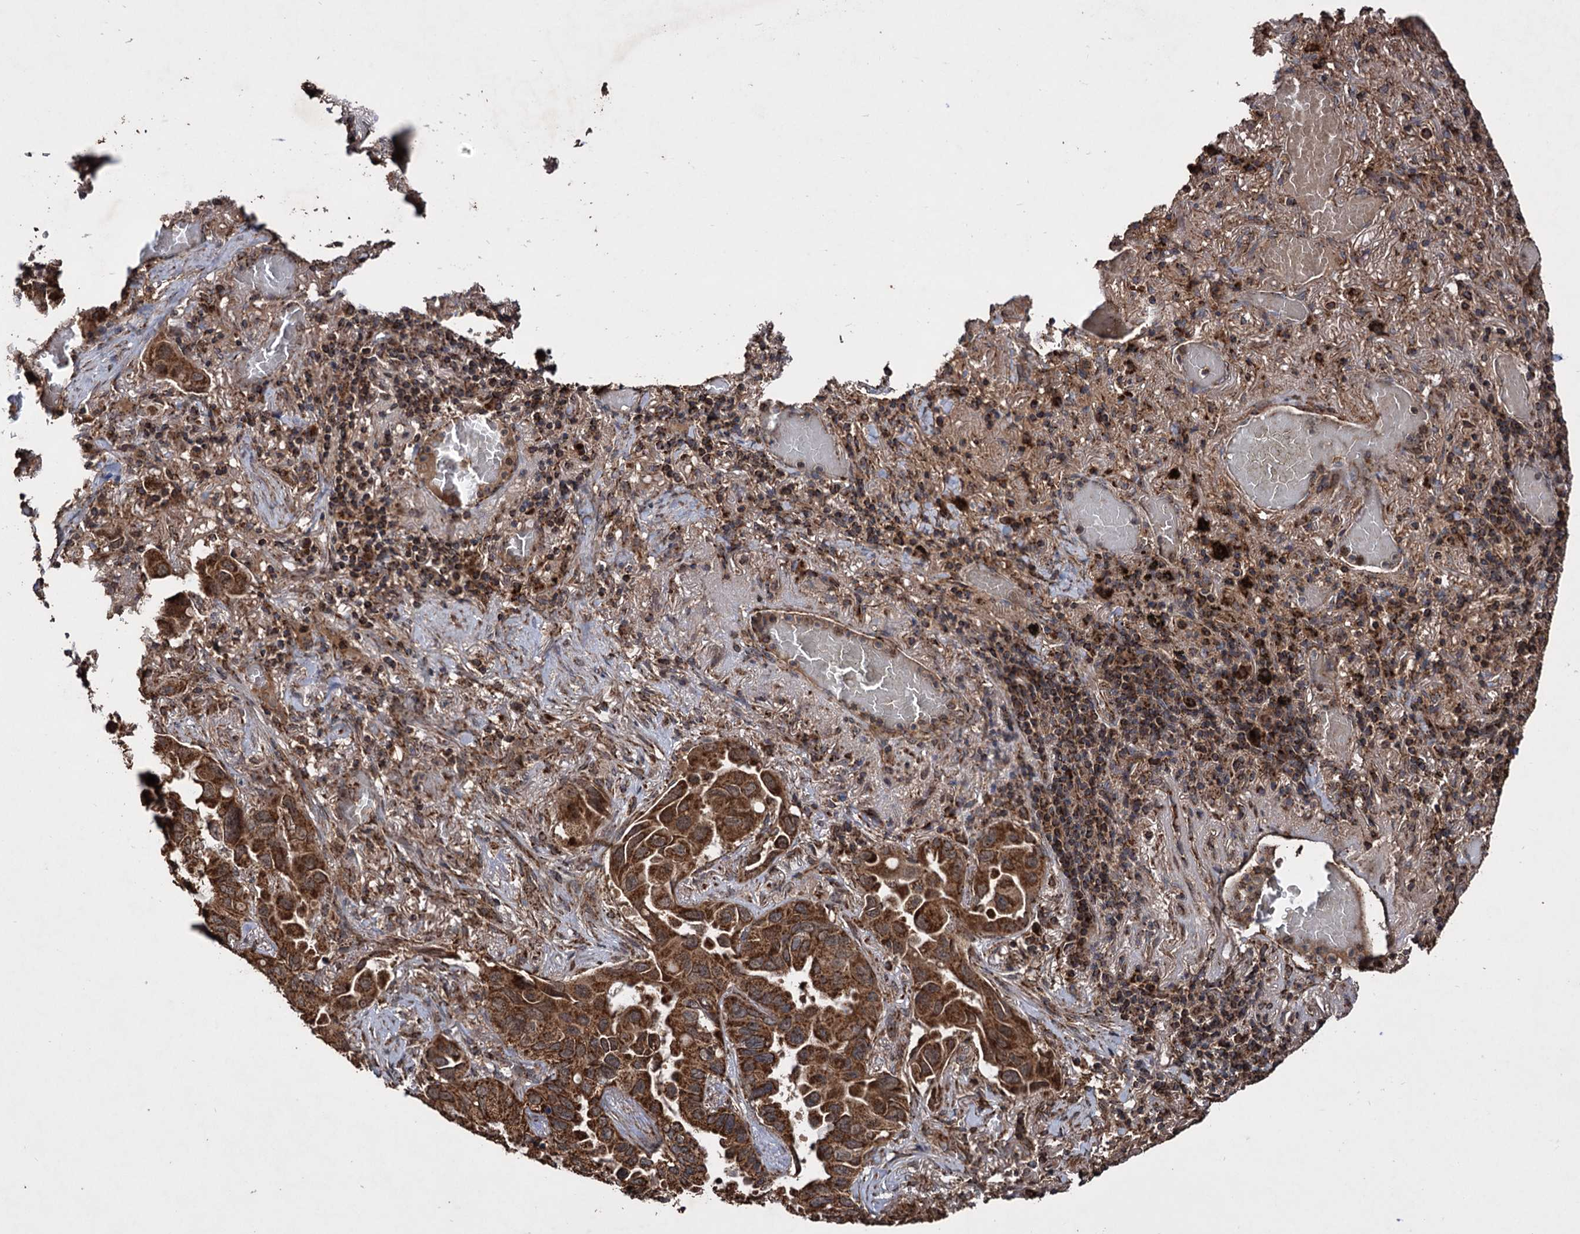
{"staining": {"intensity": "strong", "quantity": ">75%", "location": "cytoplasmic/membranous"}, "tissue": "lung cancer", "cell_type": "Tumor cells", "image_type": "cancer", "snomed": [{"axis": "morphology", "description": "Adenocarcinoma, NOS"}, {"axis": "topography", "description": "Lung"}], "caption": "Lung cancer (adenocarcinoma) stained with DAB IHC demonstrates high levels of strong cytoplasmic/membranous positivity in about >75% of tumor cells.", "gene": "IPO4", "patient": {"sex": "male", "age": 64}}